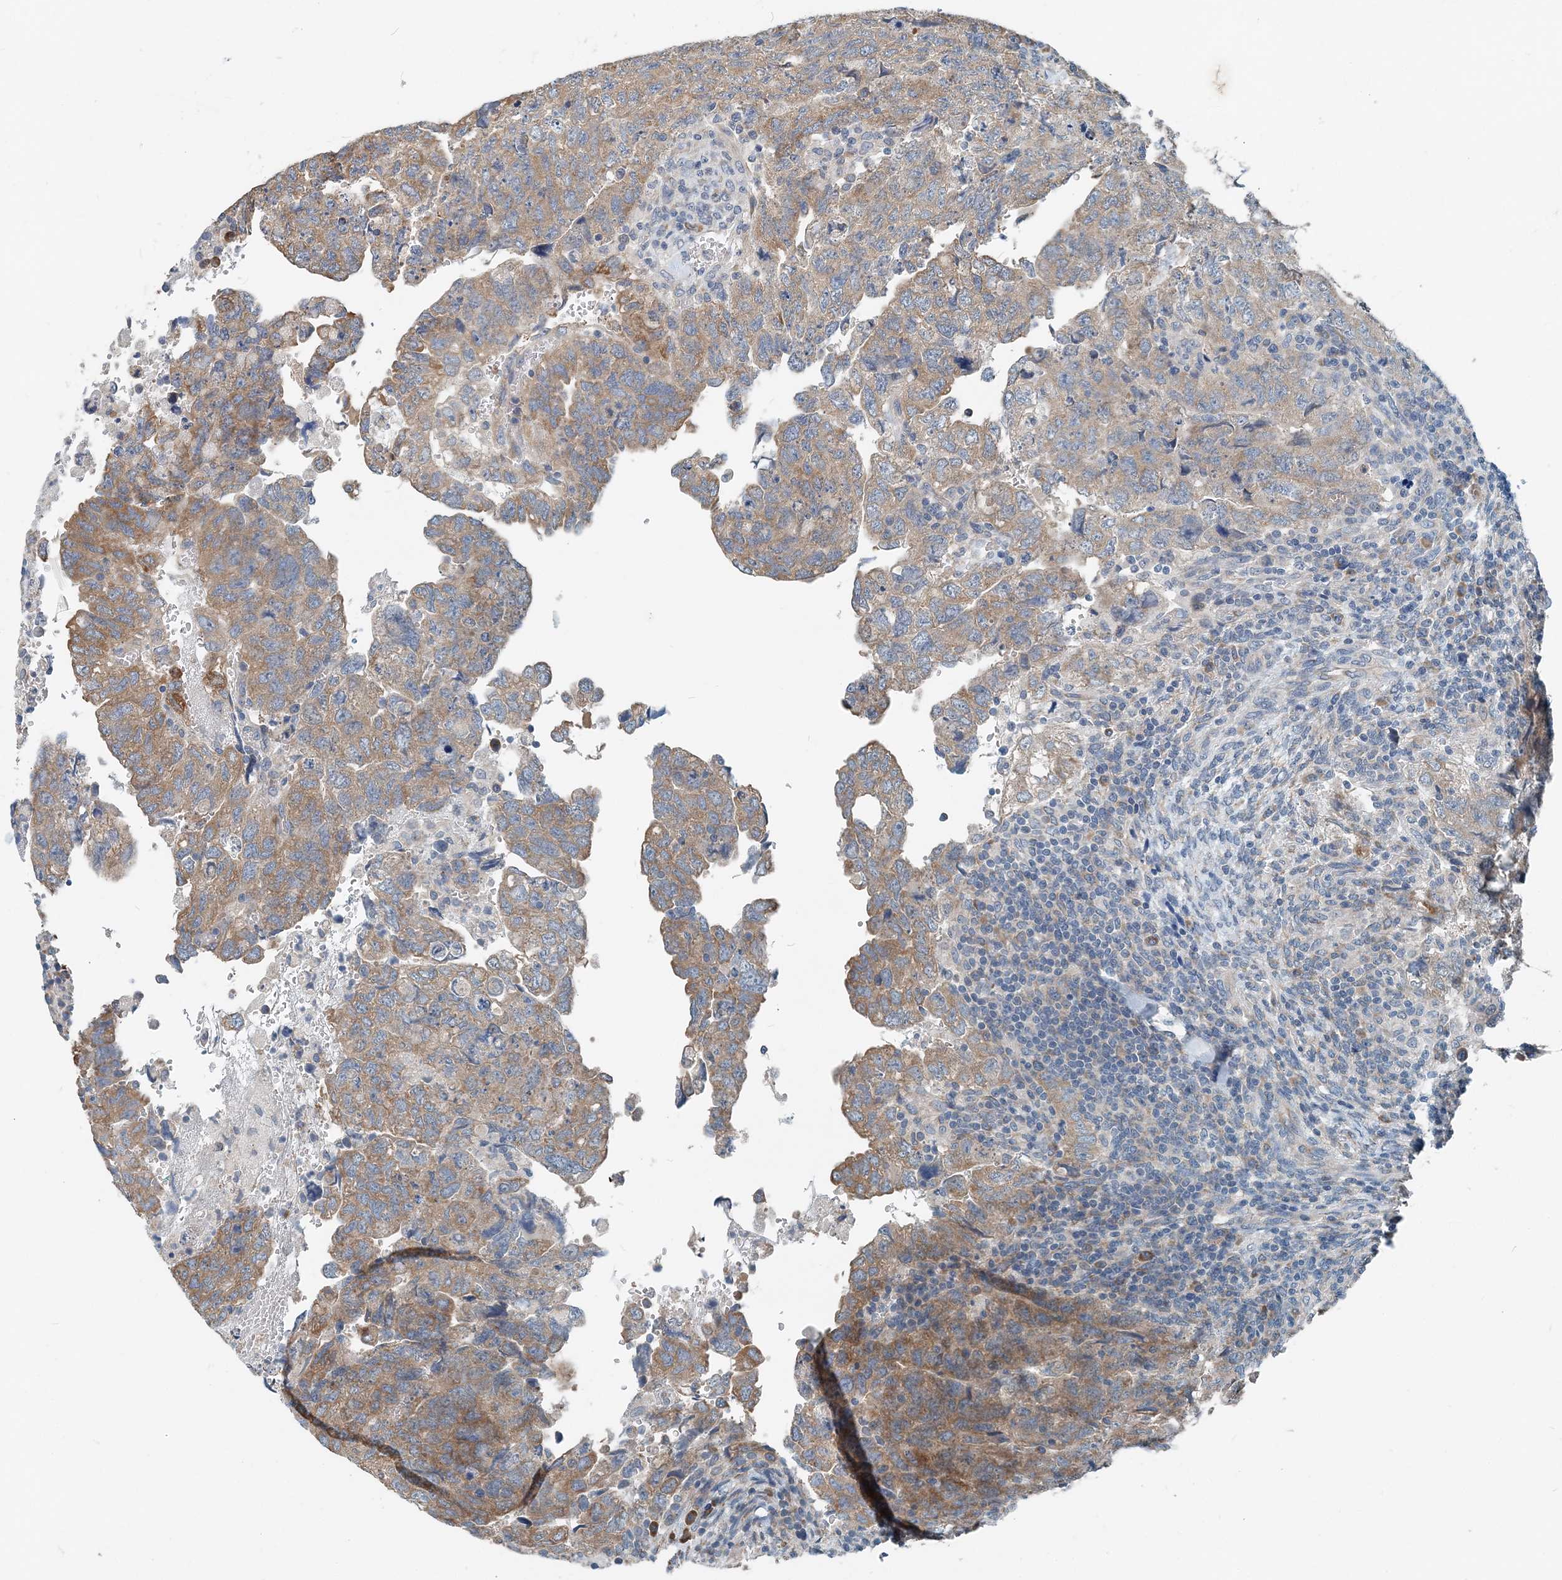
{"staining": {"intensity": "moderate", "quantity": "25%-75%", "location": "cytoplasmic/membranous"}, "tissue": "testis cancer", "cell_type": "Tumor cells", "image_type": "cancer", "snomed": [{"axis": "morphology", "description": "Carcinoma, Embryonal, NOS"}, {"axis": "topography", "description": "Testis"}], "caption": "Testis cancer stained with a brown dye displays moderate cytoplasmic/membranous positive staining in about 25%-75% of tumor cells.", "gene": "EEF1A2", "patient": {"sex": "male", "age": 36}}